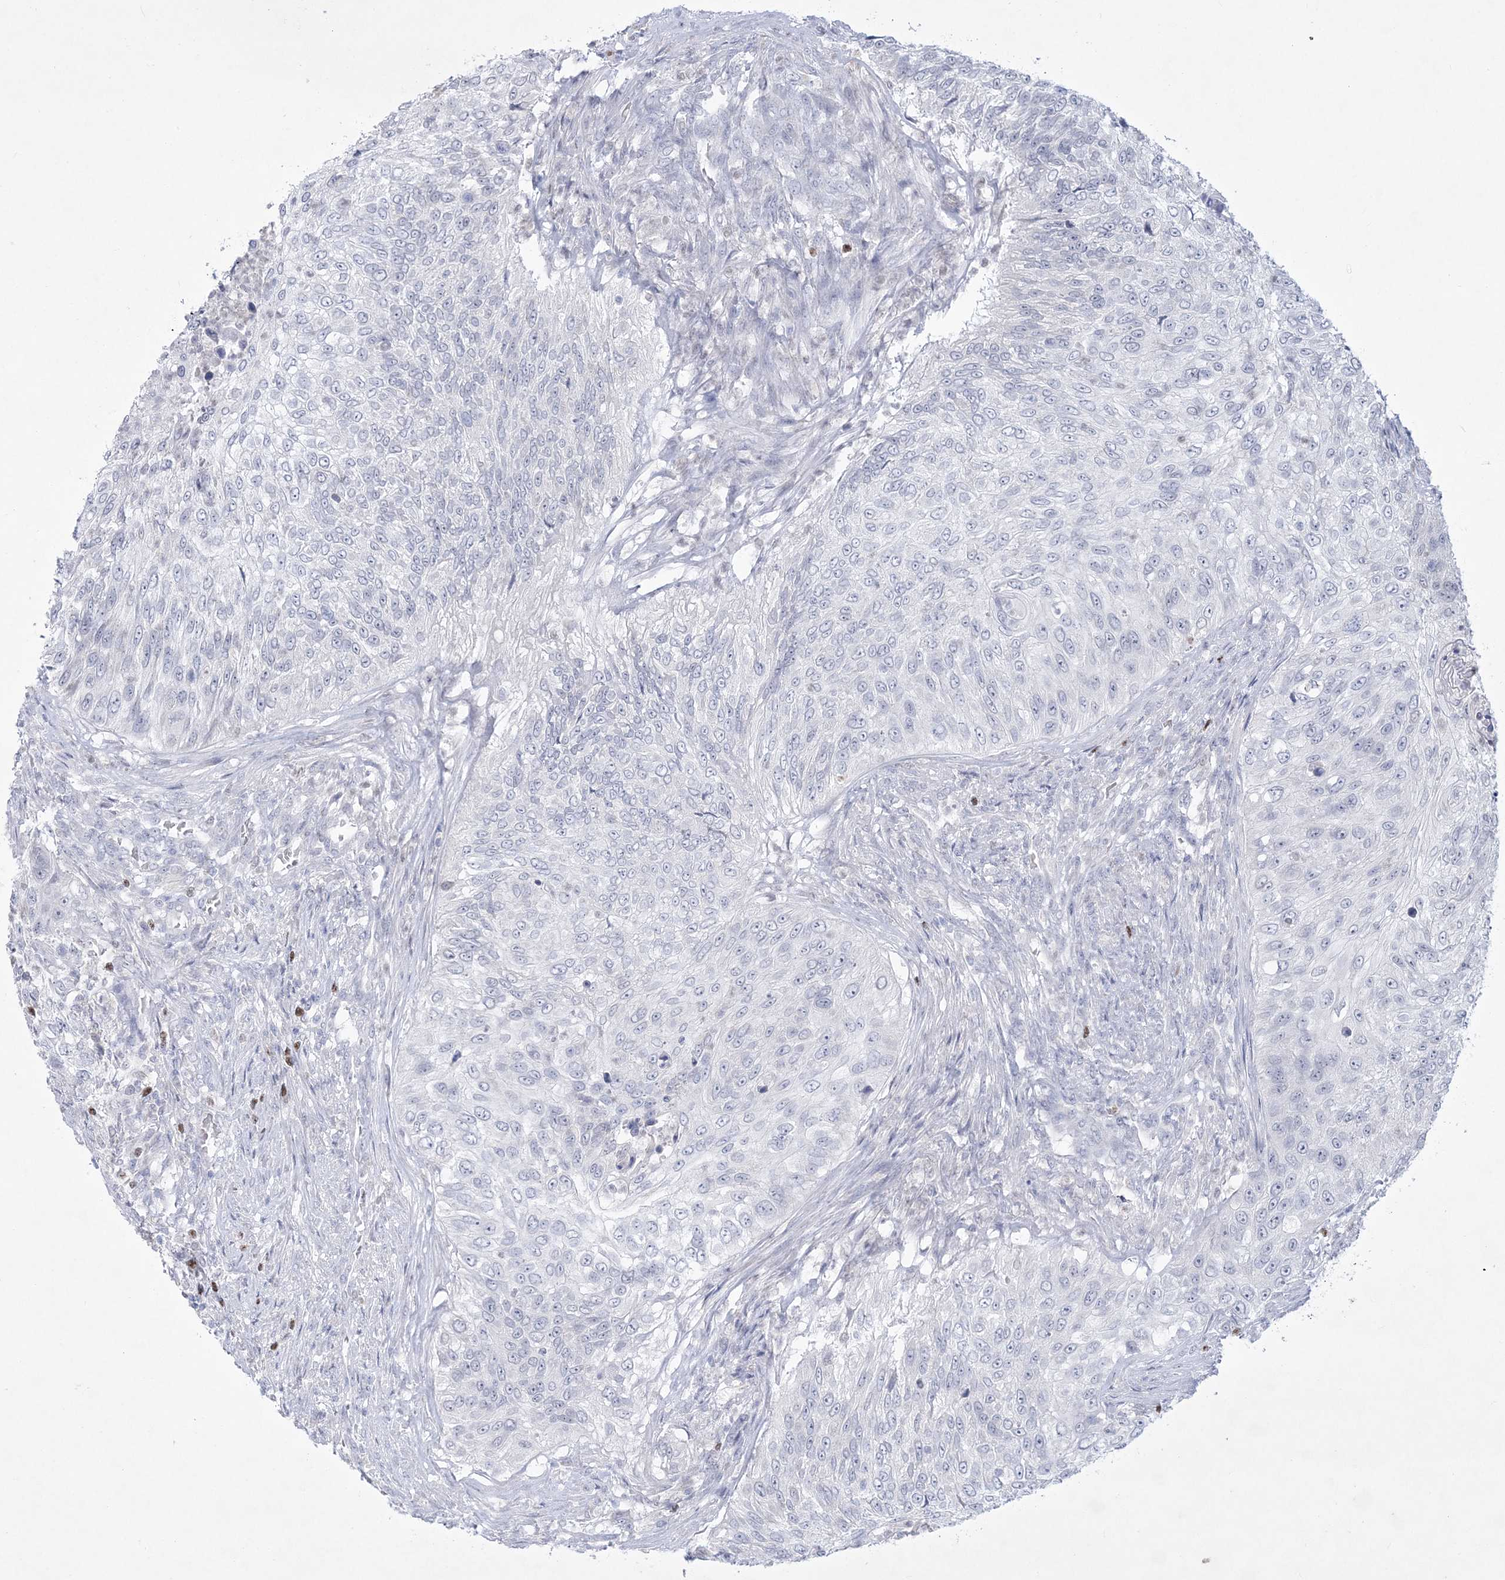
{"staining": {"intensity": "negative", "quantity": "none", "location": "none"}, "tissue": "urothelial cancer", "cell_type": "Tumor cells", "image_type": "cancer", "snomed": [{"axis": "morphology", "description": "Urothelial carcinoma, High grade"}, {"axis": "topography", "description": "Urinary bladder"}], "caption": "IHC of urothelial carcinoma (high-grade) demonstrates no staining in tumor cells.", "gene": "WDR27", "patient": {"sex": "female", "age": 60}}